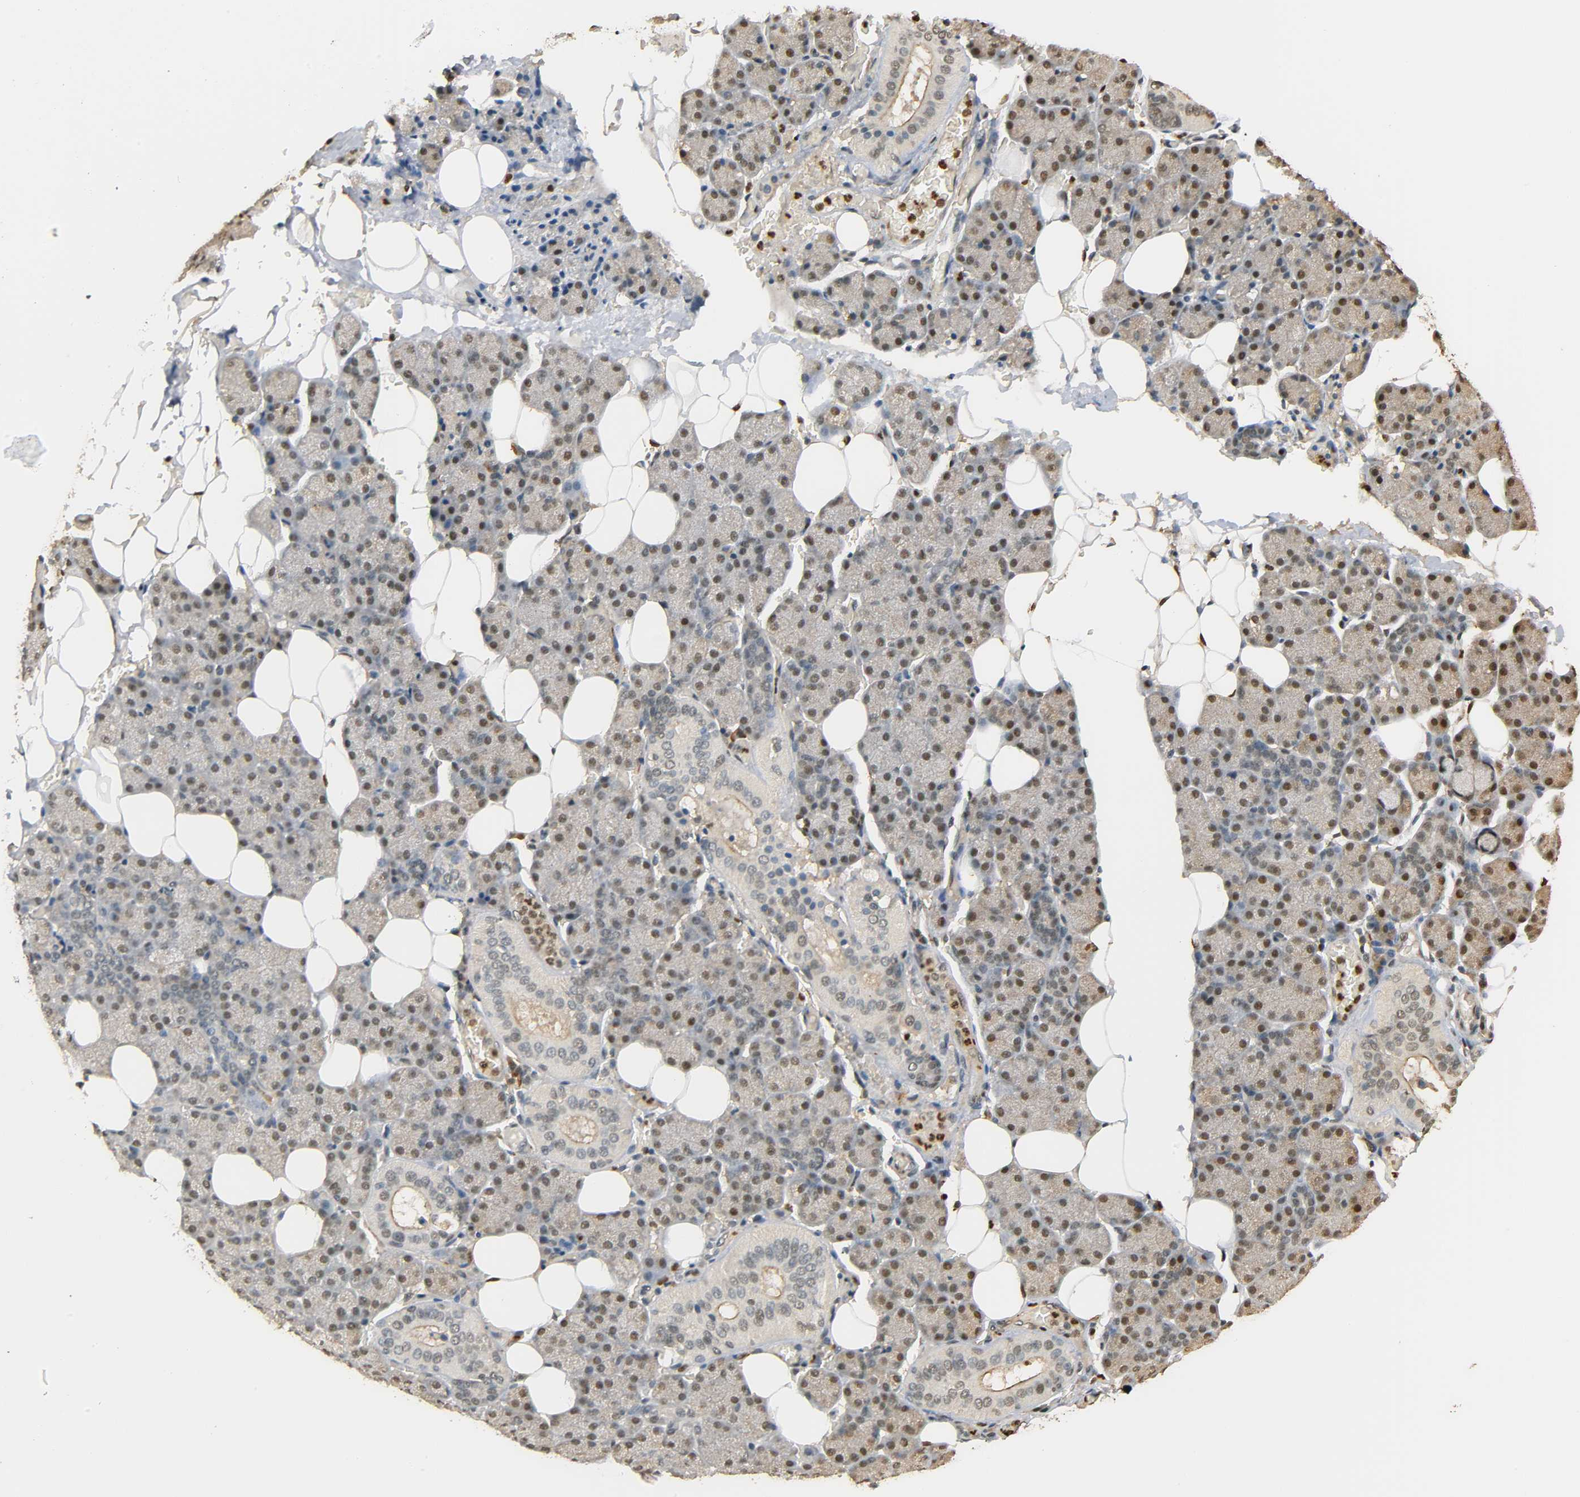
{"staining": {"intensity": "weak", "quantity": "25%-75%", "location": "cytoplasmic/membranous,nuclear"}, "tissue": "salivary gland", "cell_type": "Glandular cells", "image_type": "normal", "snomed": [{"axis": "morphology", "description": "Normal tissue, NOS"}, {"axis": "topography", "description": "Lymph node"}, {"axis": "topography", "description": "Salivary gland"}], "caption": "Glandular cells reveal weak cytoplasmic/membranous,nuclear staining in about 25%-75% of cells in unremarkable salivary gland.", "gene": "ZFPM2", "patient": {"sex": "male", "age": 8}}